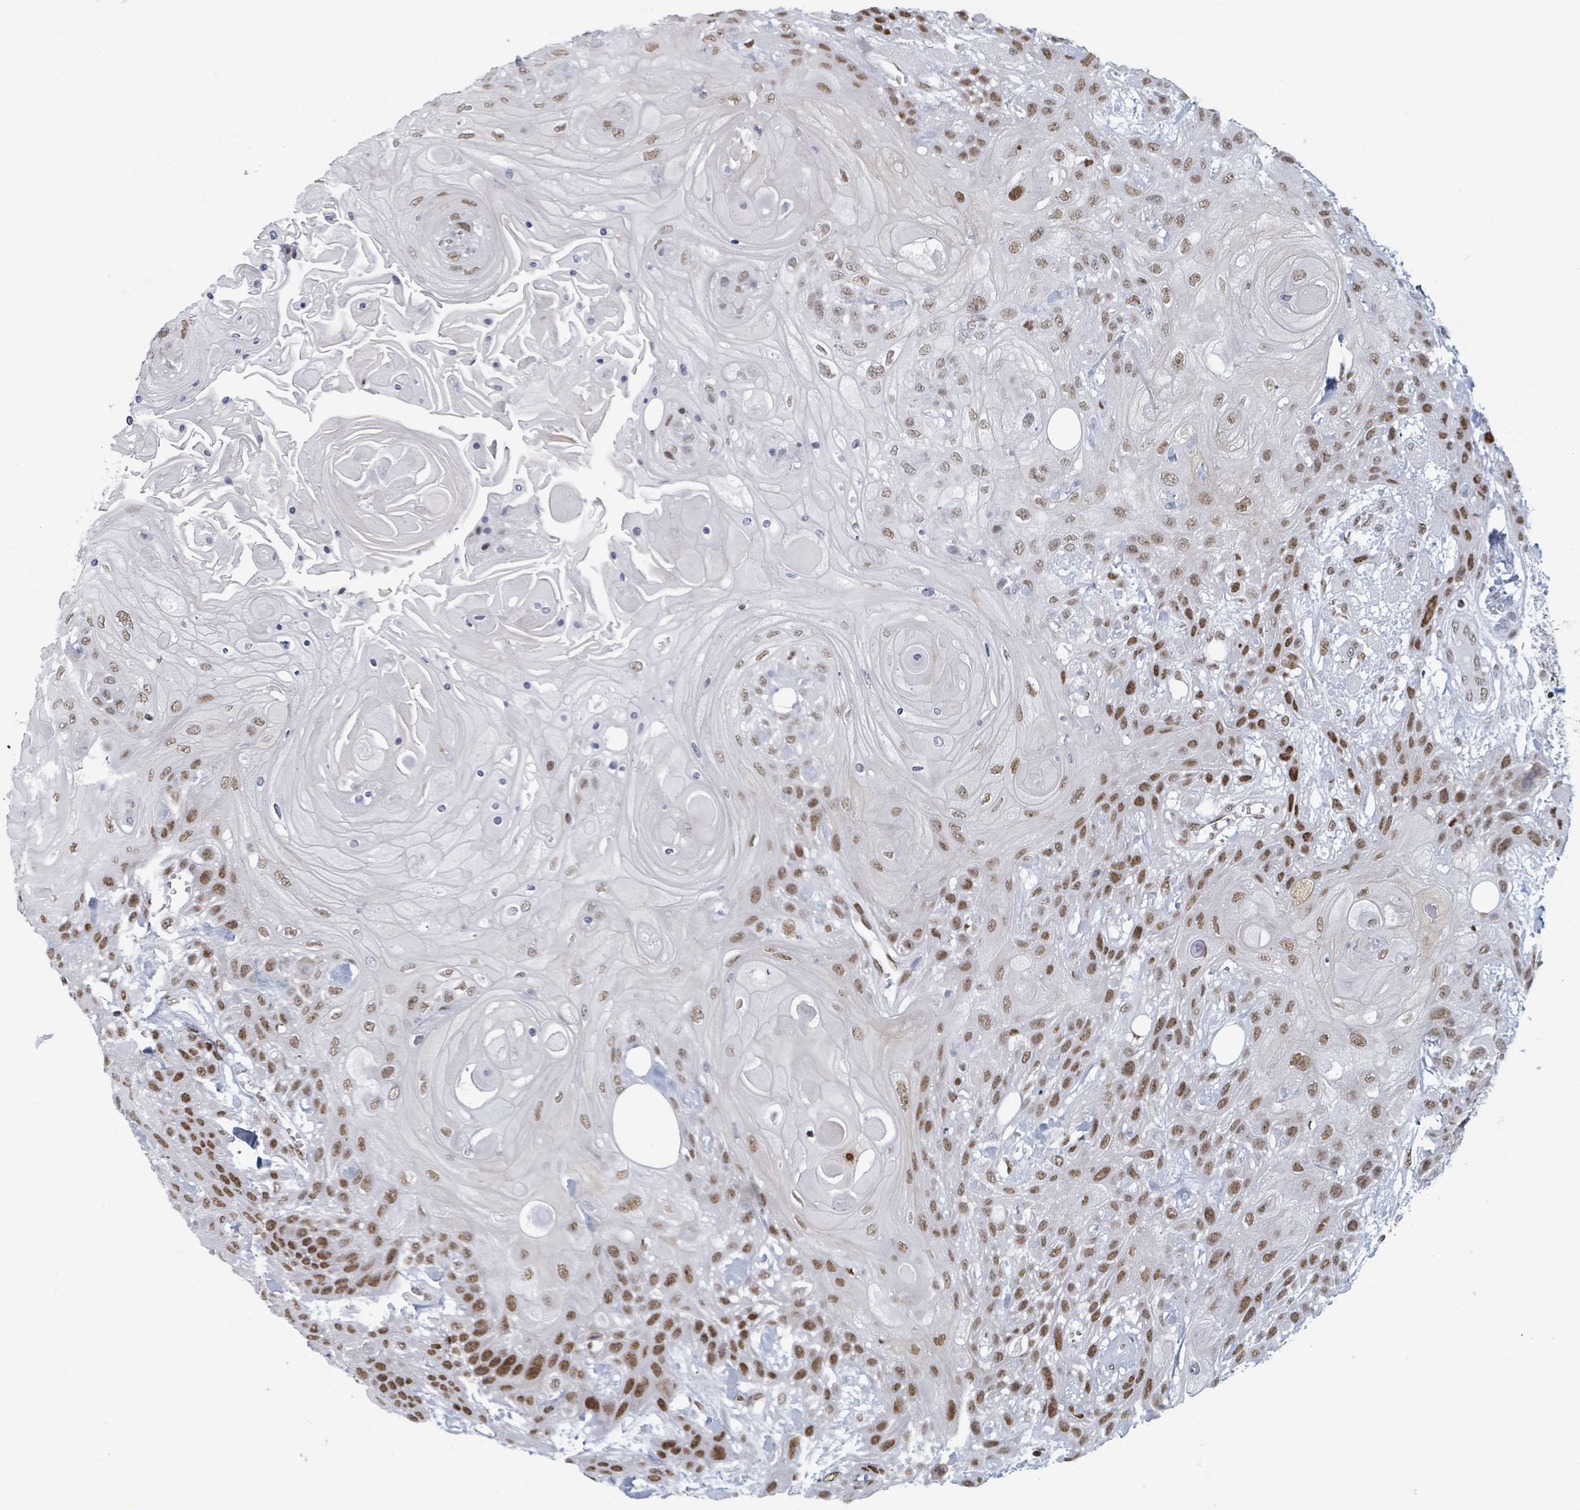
{"staining": {"intensity": "moderate", "quantity": ">75%", "location": "nuclear"}, "tissue": "head and neck cancer", "cell_type": "Tumor cells", "image_type": "cancer", "snomed": [{"axis": "morphology", "description": "Squamous cell carcinoma, NOS"}, {"axis": "topography", "description": "Head-Neck"}], "caption": "Protein staining by immunohistochemistry shows moderate nuclear positivity in about >75% of tumor cells in head and neck squamous cell carcinoma. (Brightfield microscopy of DAB IHC at high magnification).", "gene": "DHX16", "patient": {"sex": "female", "age": 43}}